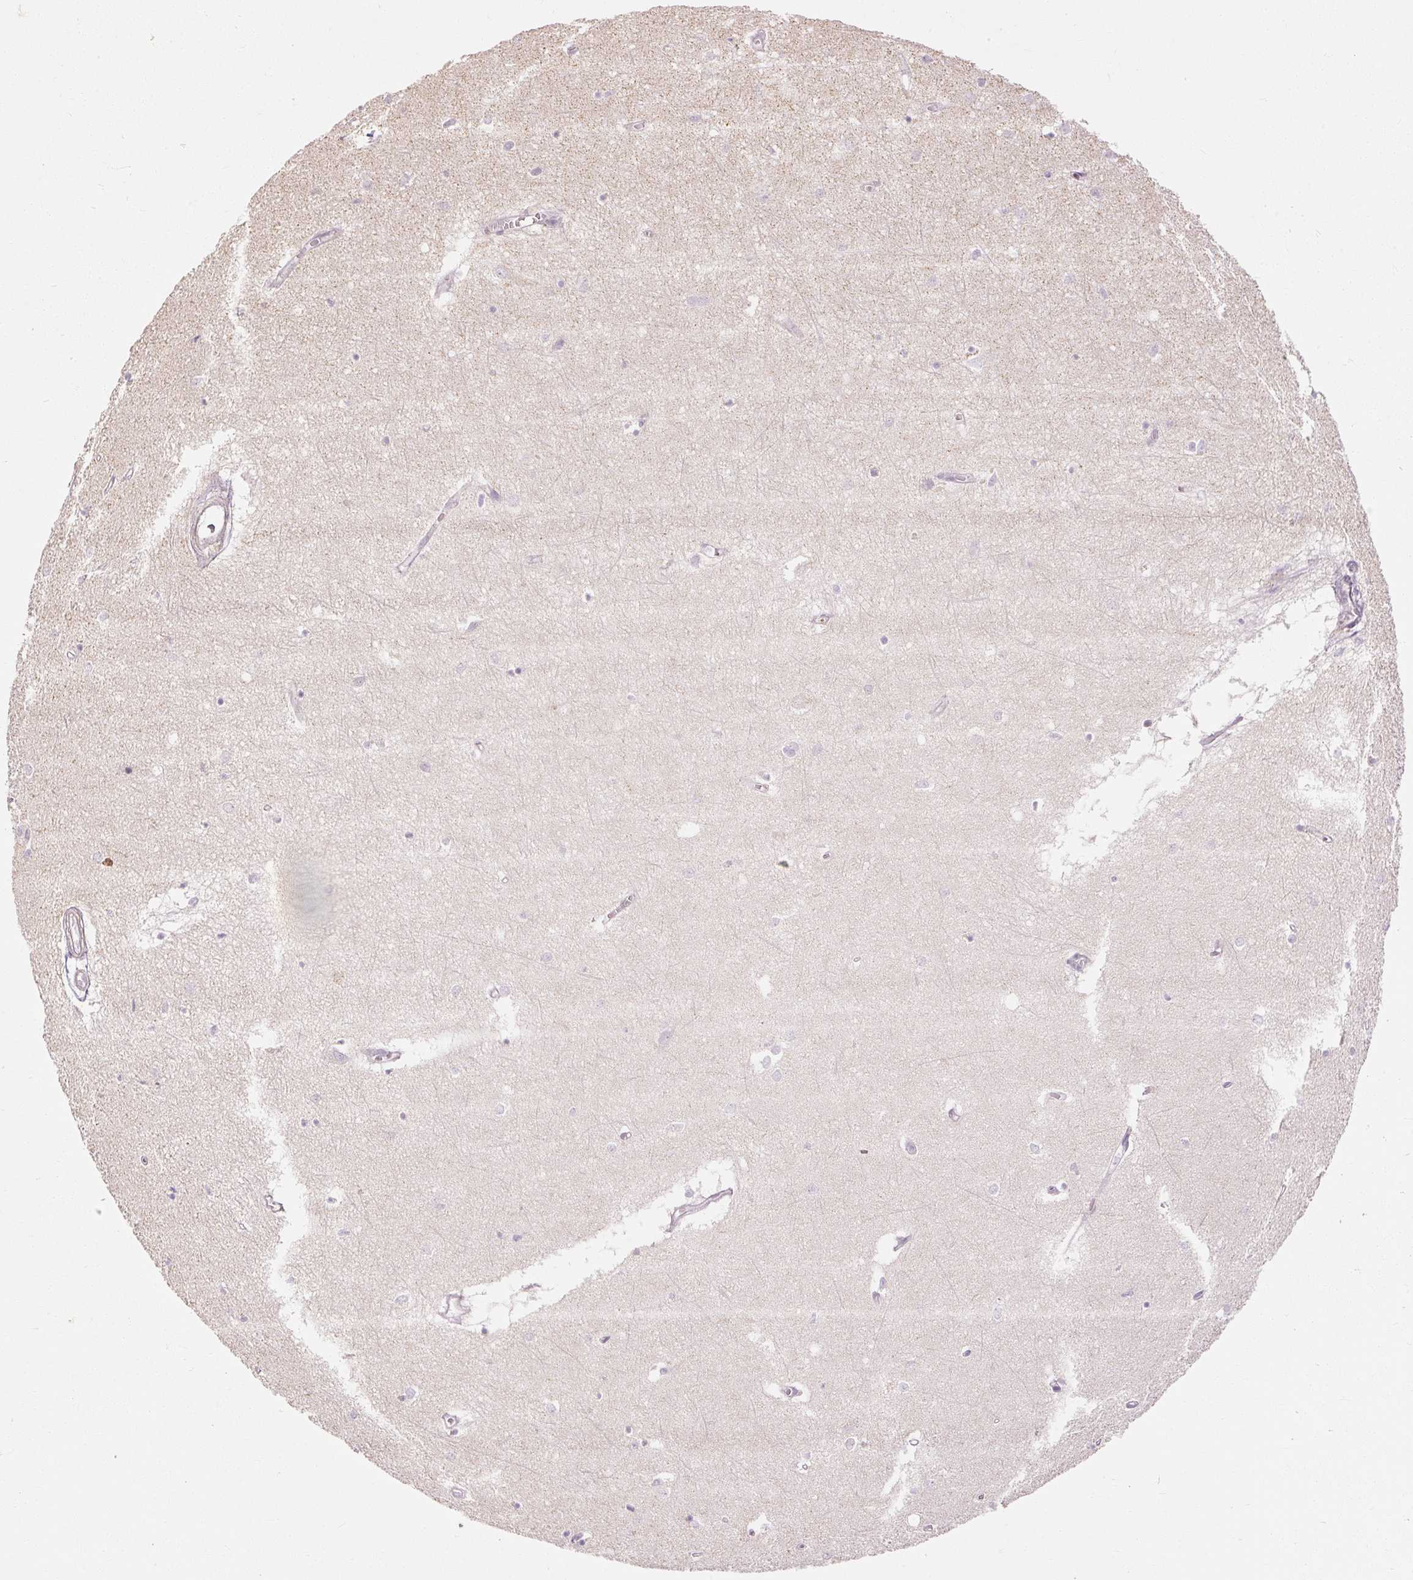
{"staining": {"intensity": "negative", "quantity": "none", "location": "none"}, "tissue": "hippocampus", "cell_type": "Glial cells", "image_type": "normal", "snomed": [{"axis": "morphology", "description": "Normal tissue, NOS"}, {"axis": "topography", "description": "Hippocampus"}], "caption": "Immunohistochemistry of benign hippocampus reveals no expression in glial cells. (IHC, brightfield microscopy, high magnification).", "gene": "CAPN3", "patient": {"sex": "female", "age": 64}}